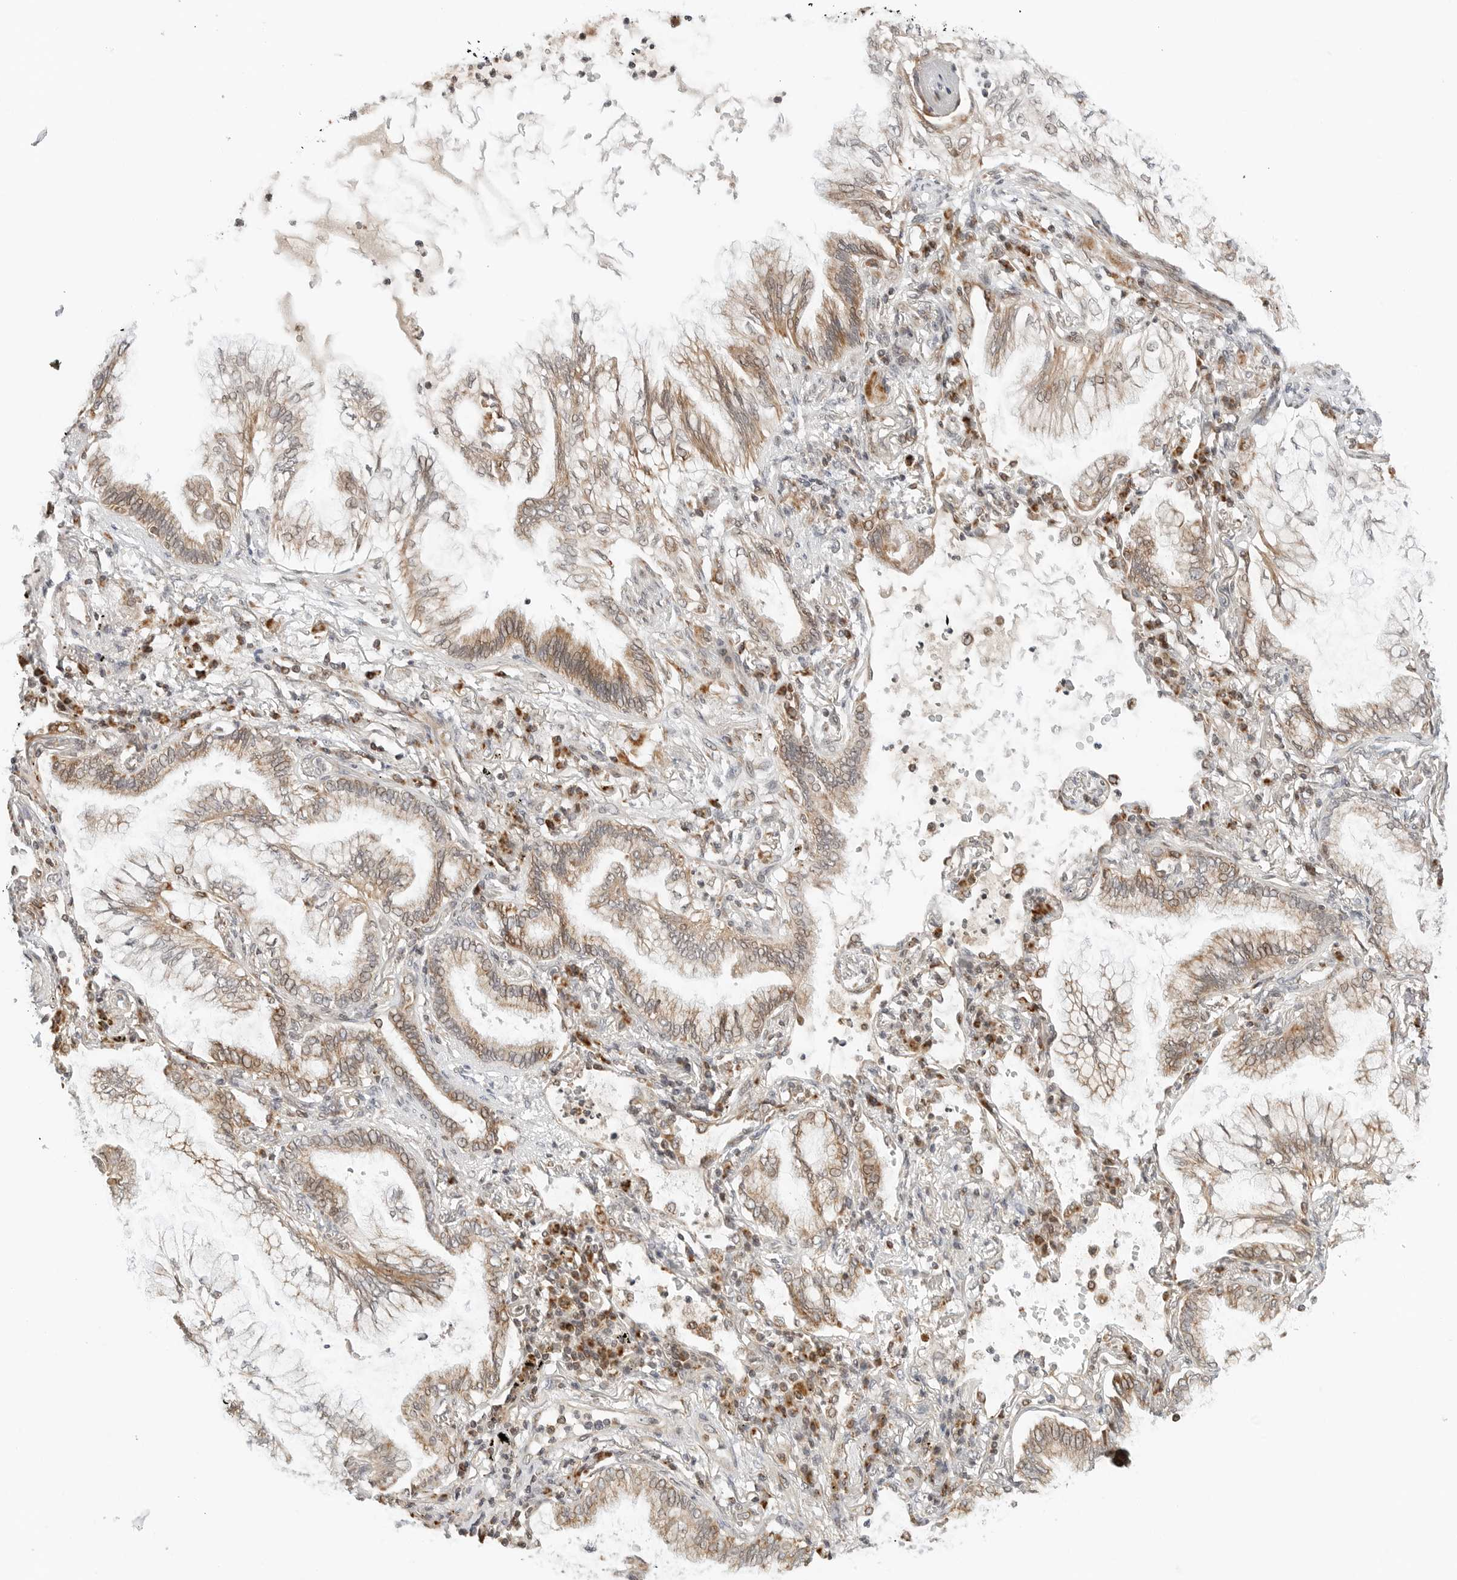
{"staining": {"intensity": "moderate", "quantity": ">75%", "location": "cytoplasmic/membranous"}, "tissue": "lung cancer", "cell_type": "Tumor cells", "image_type": "cancer", "snomed": [{"axis": "morphology", "description": "Adenocarcinoma, NOS"}, {"axis": "topography", "description": "Lung"}], "caption": "An immunohistochemistry (IHC) image of tumor tissue is shown. Protein staining in brown shows moderate cytoplasmic/membranous positivity in lung adenocarcinoma within tumor cells.", "gene": "DYRK4", "patient": {"sex": "female", "age": 70}}